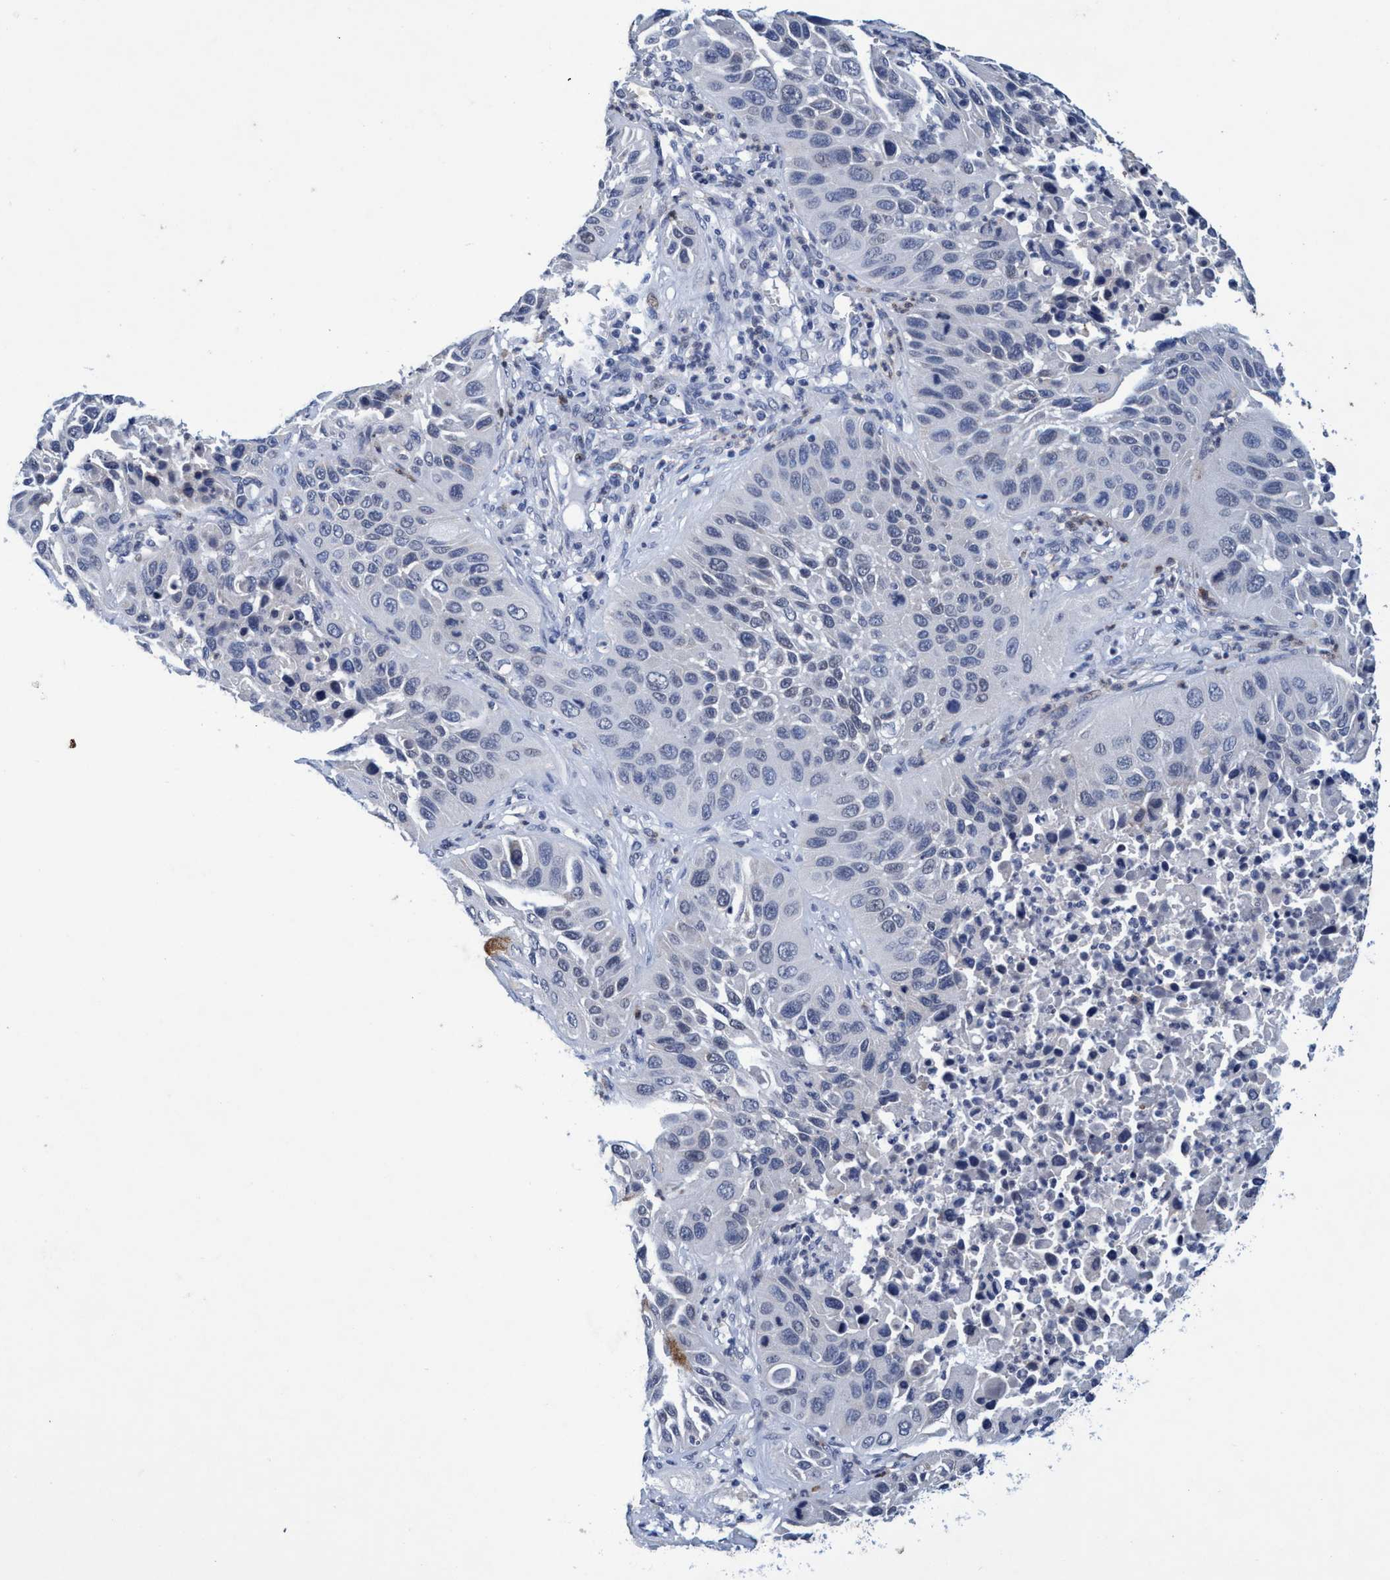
{"staining": {"intensity": "negative", "quantity": "none", "location": "none"}, "tissue": "lung cancer", "cell_type": "Tumor cells", "image_type": "cancer", "snomed": [{"axis": "morphology", "description": "Squamous cell carcinoma, NOS"}, {"axis": "topography", "description": "Lung"}], "caption": "This is an IHC histopathology image of human lung squamous cell carcinoma. There is no expression in tumor cells.", "gene": "GRB14", "patient": {"sex": "female", "age": 76}}